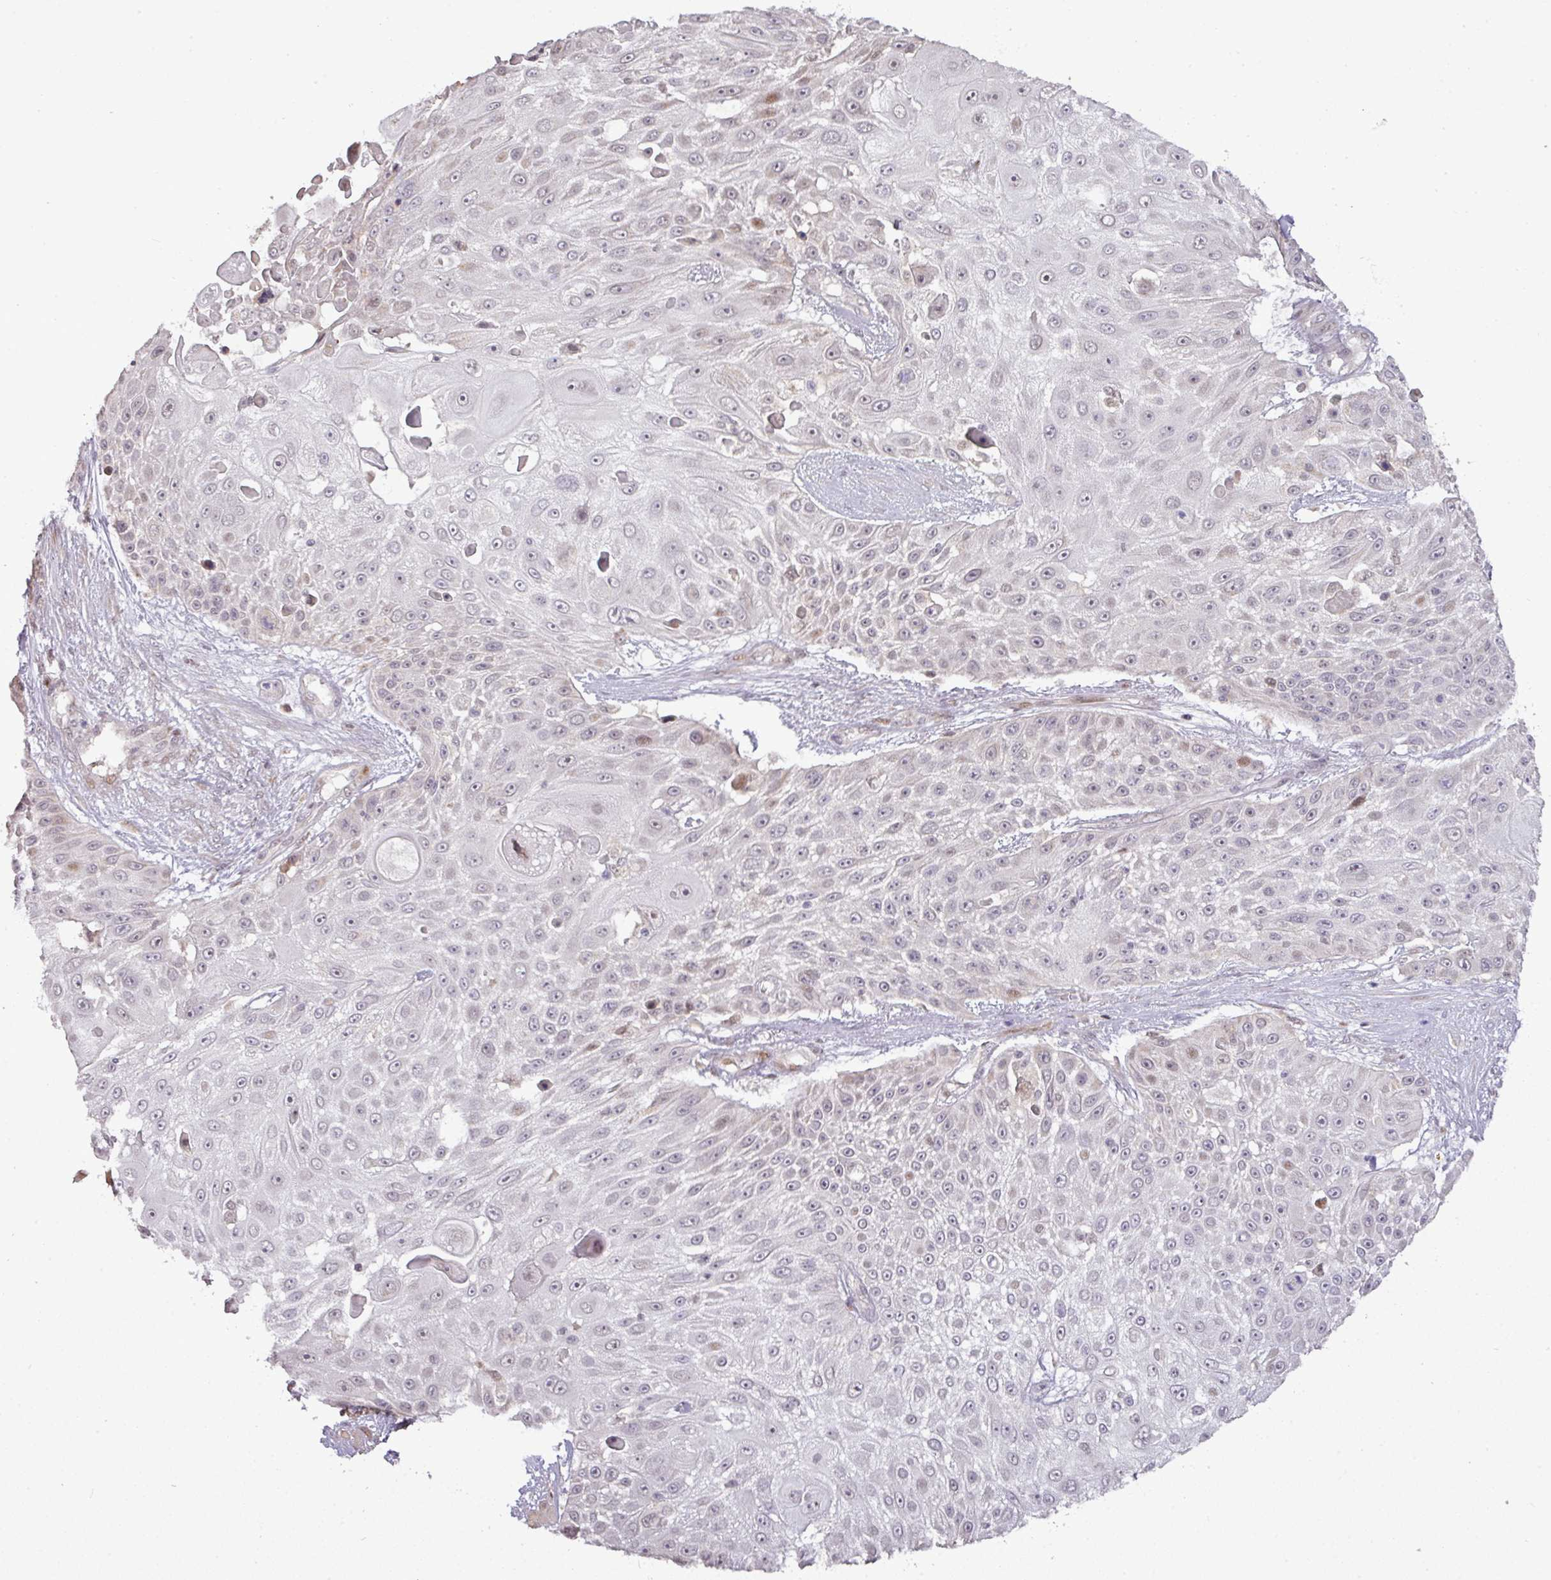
{"staining": {"intensity": "negative", "quantity": "none", "location": "none"}, "tissue": "skin cancer", "cell_type": "Tumor cells", "image_type": "cancer", "snomed": [{"axis": "morphology", "description": "Squamous cell carcinoma, NOS"}, {"axis": "topography", "description": "Skin"}], "caption": "This micrograph is of squamous cell carcinoma (skin) stained with immunohistochemistry to label a protein in brown with the nuclei are counter-stained blue. There is no expression in tumor cells.", "gene": "MYSM1", "patient": {"sex": "female", "age": 86}}